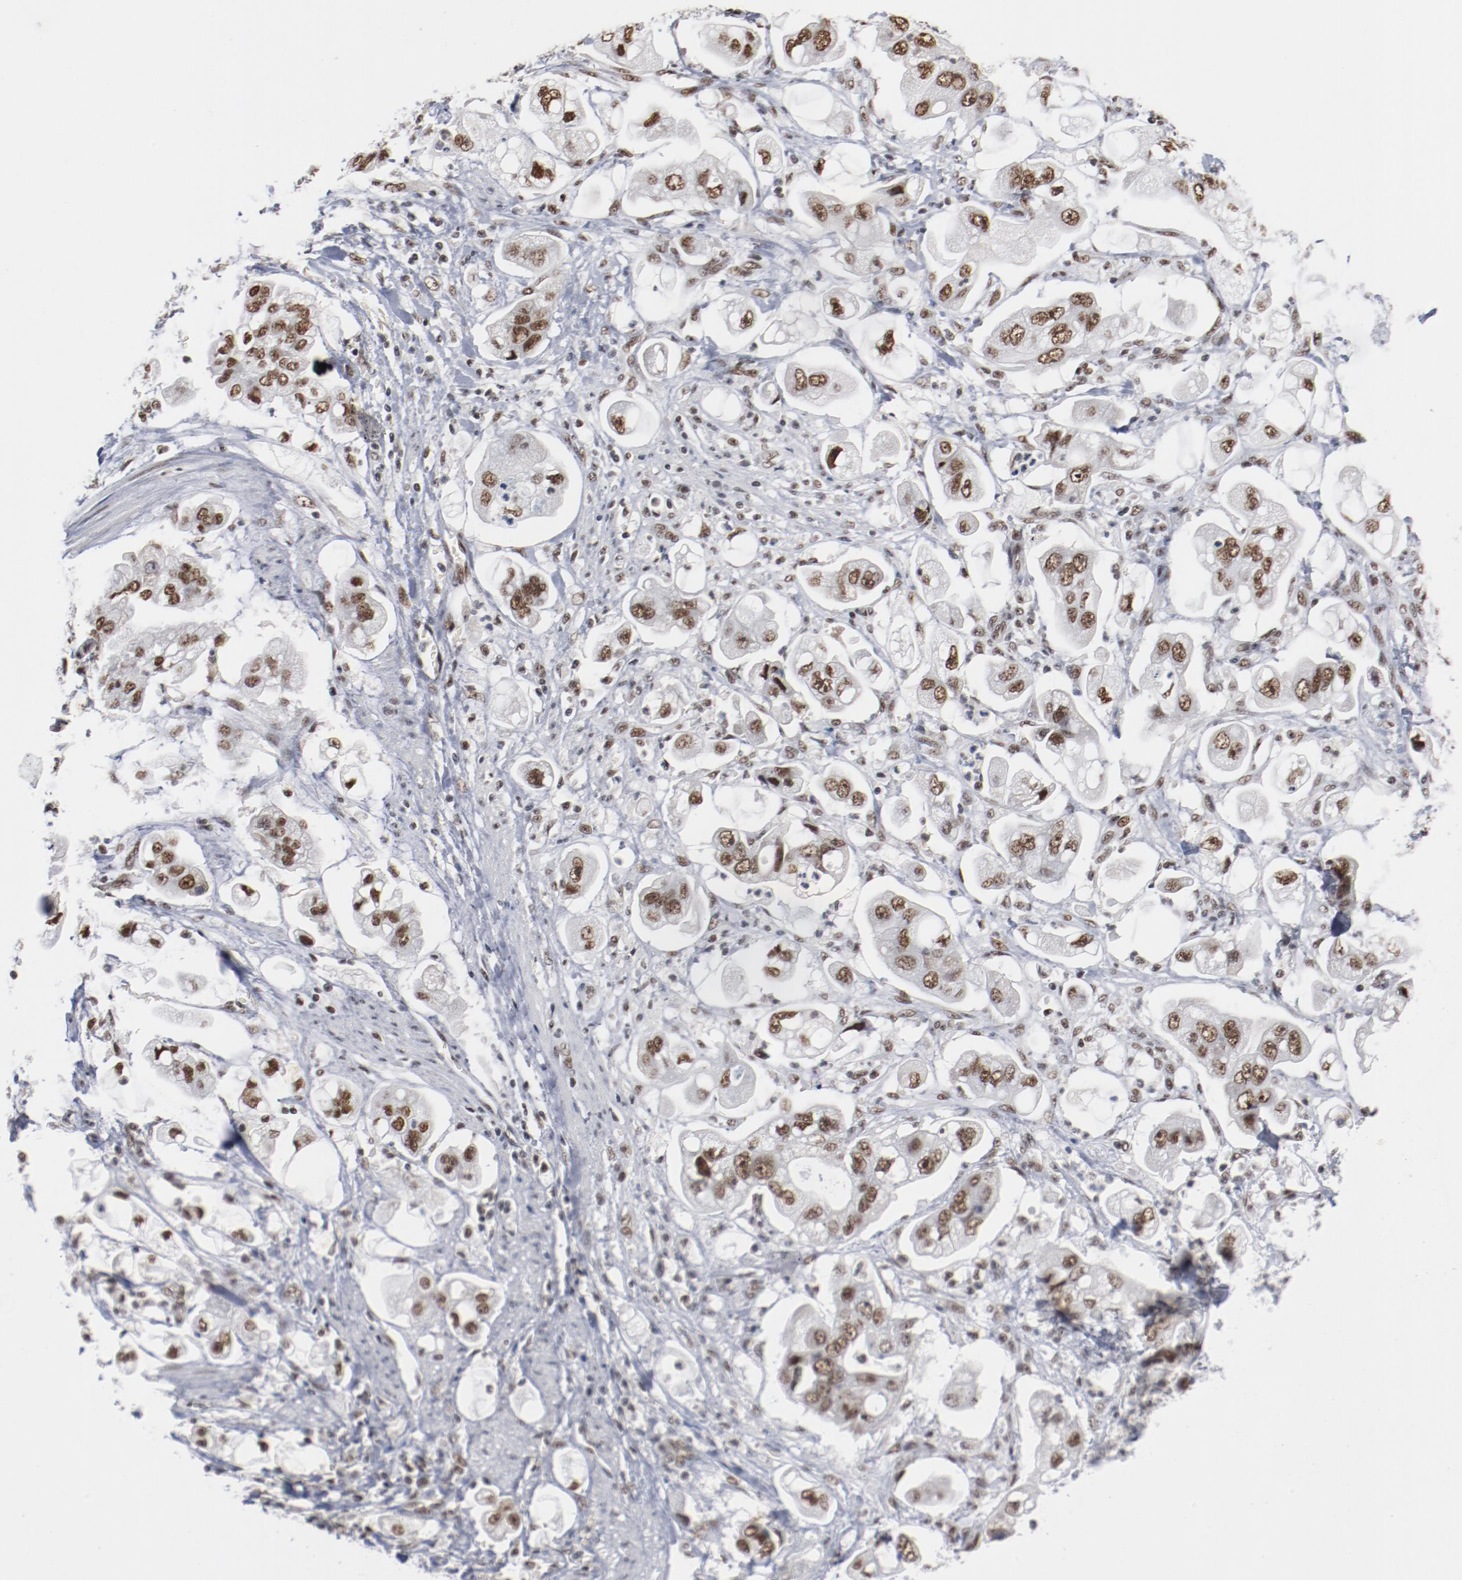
{"staining": {"intensity": "moderate", "quantity": ">75%", "location": "nuclear"}, "tissue": "stomach cancer", "cell_type": "Tumor cells", "image_type": "cancer", "snomed": [{"axis": "morphology", "description": "Adenocarcinoma, NOS"}, {"axis": "topography", "description": "Stomach"}], "caption": "Tumor cells exhibit moderate nuclear staining in approximately >75% of cells in stomach adenocarcinoma.", "gene": "BUB3", "patient": {"sex": "male", "age": 62}}